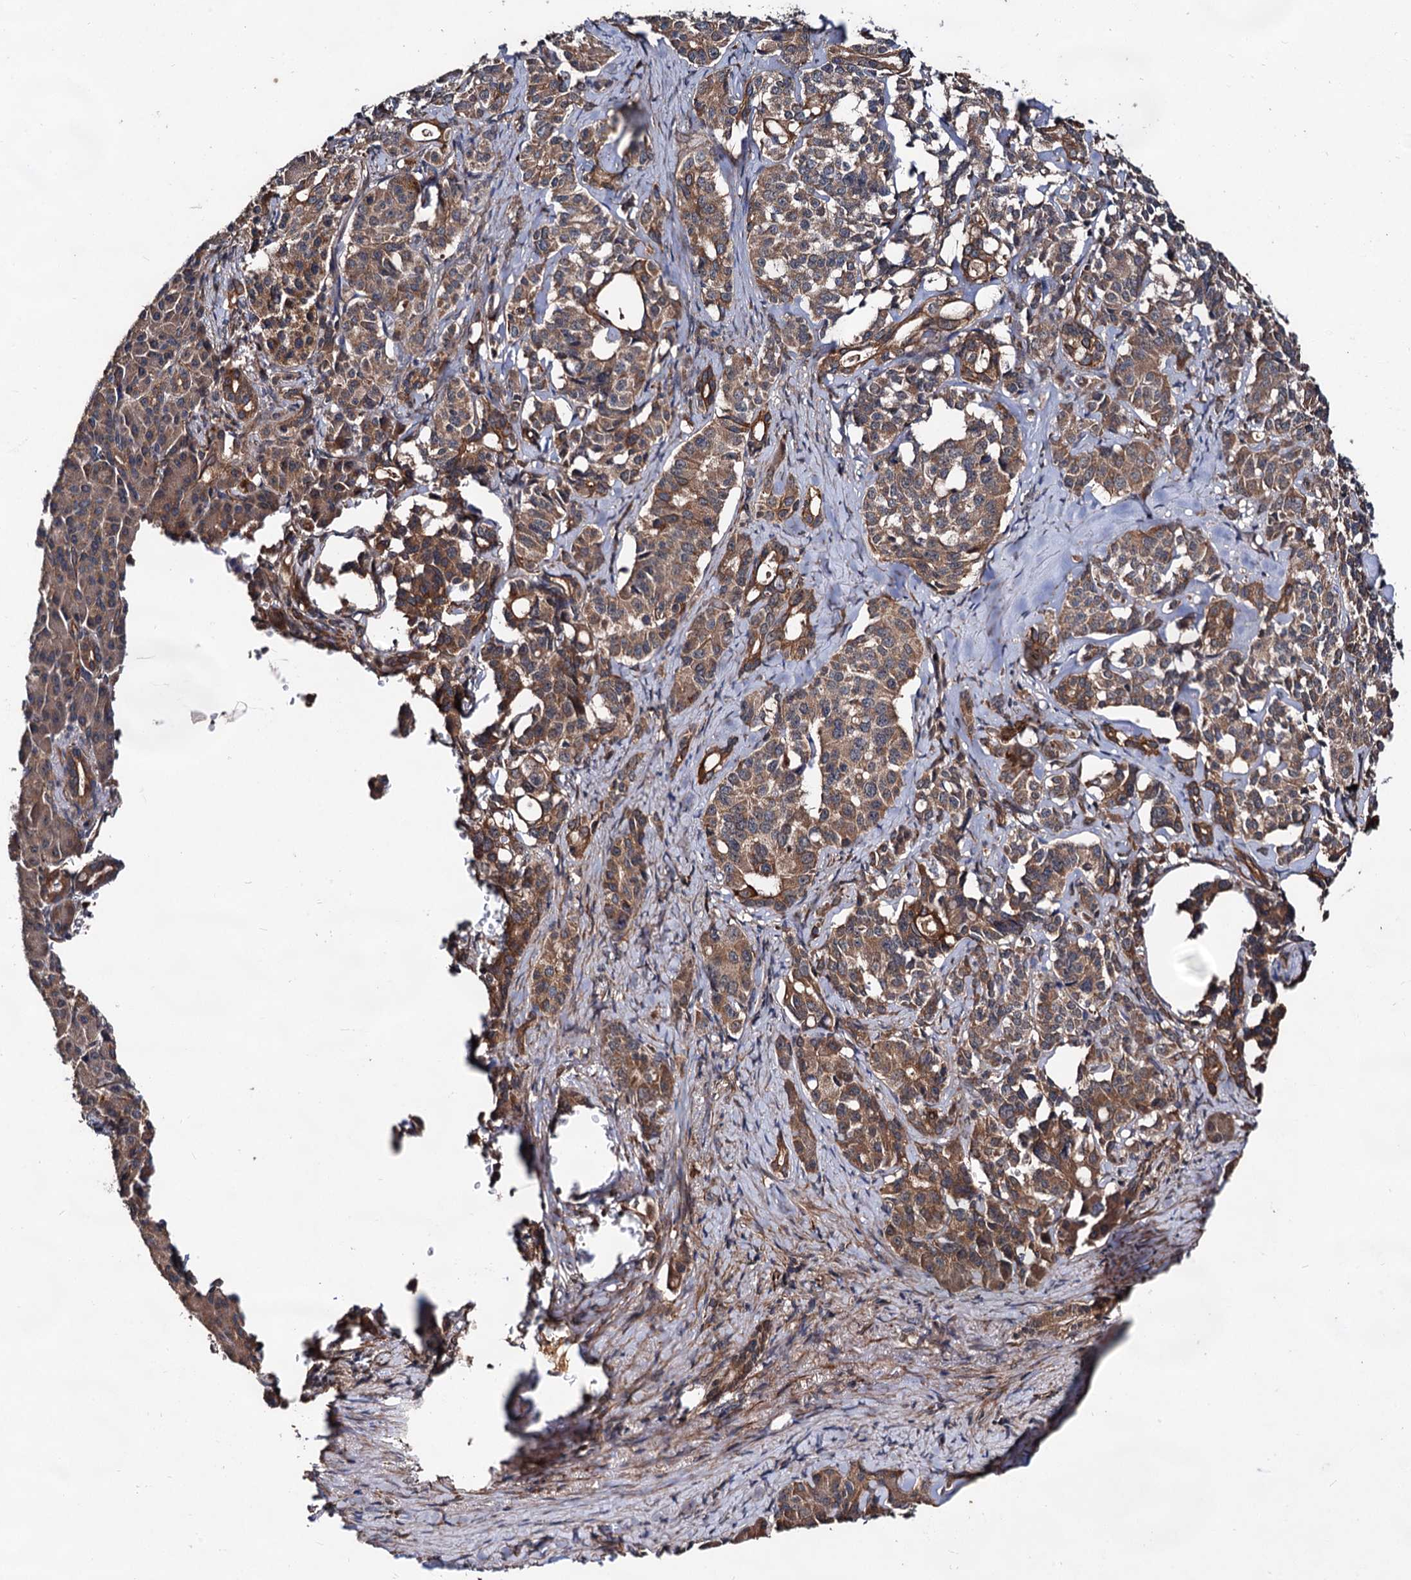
{"staining": {"intensity": "moderate", "quantity": ">75%", "location": "cytoplasmic/membranous"}, "tissue": "pancreatic cancer", "cell_type": "Tumor cells", "image_type": "cancer", "snomed": [{"axis": "morphology", "description": "Adenocarcinoma, NOS"}, {"axis": "topography", "description": "Pancreas"}], "caption": "A high-resolution image shows immunohistochemistry (IHC) staining of pancreatic cancer, which displays moderate cytoplasmic/membranous positivity in approximately >75% of tumor cells.", "gene": "TEX9", "patient": {"sex": "female", "age": 74}}